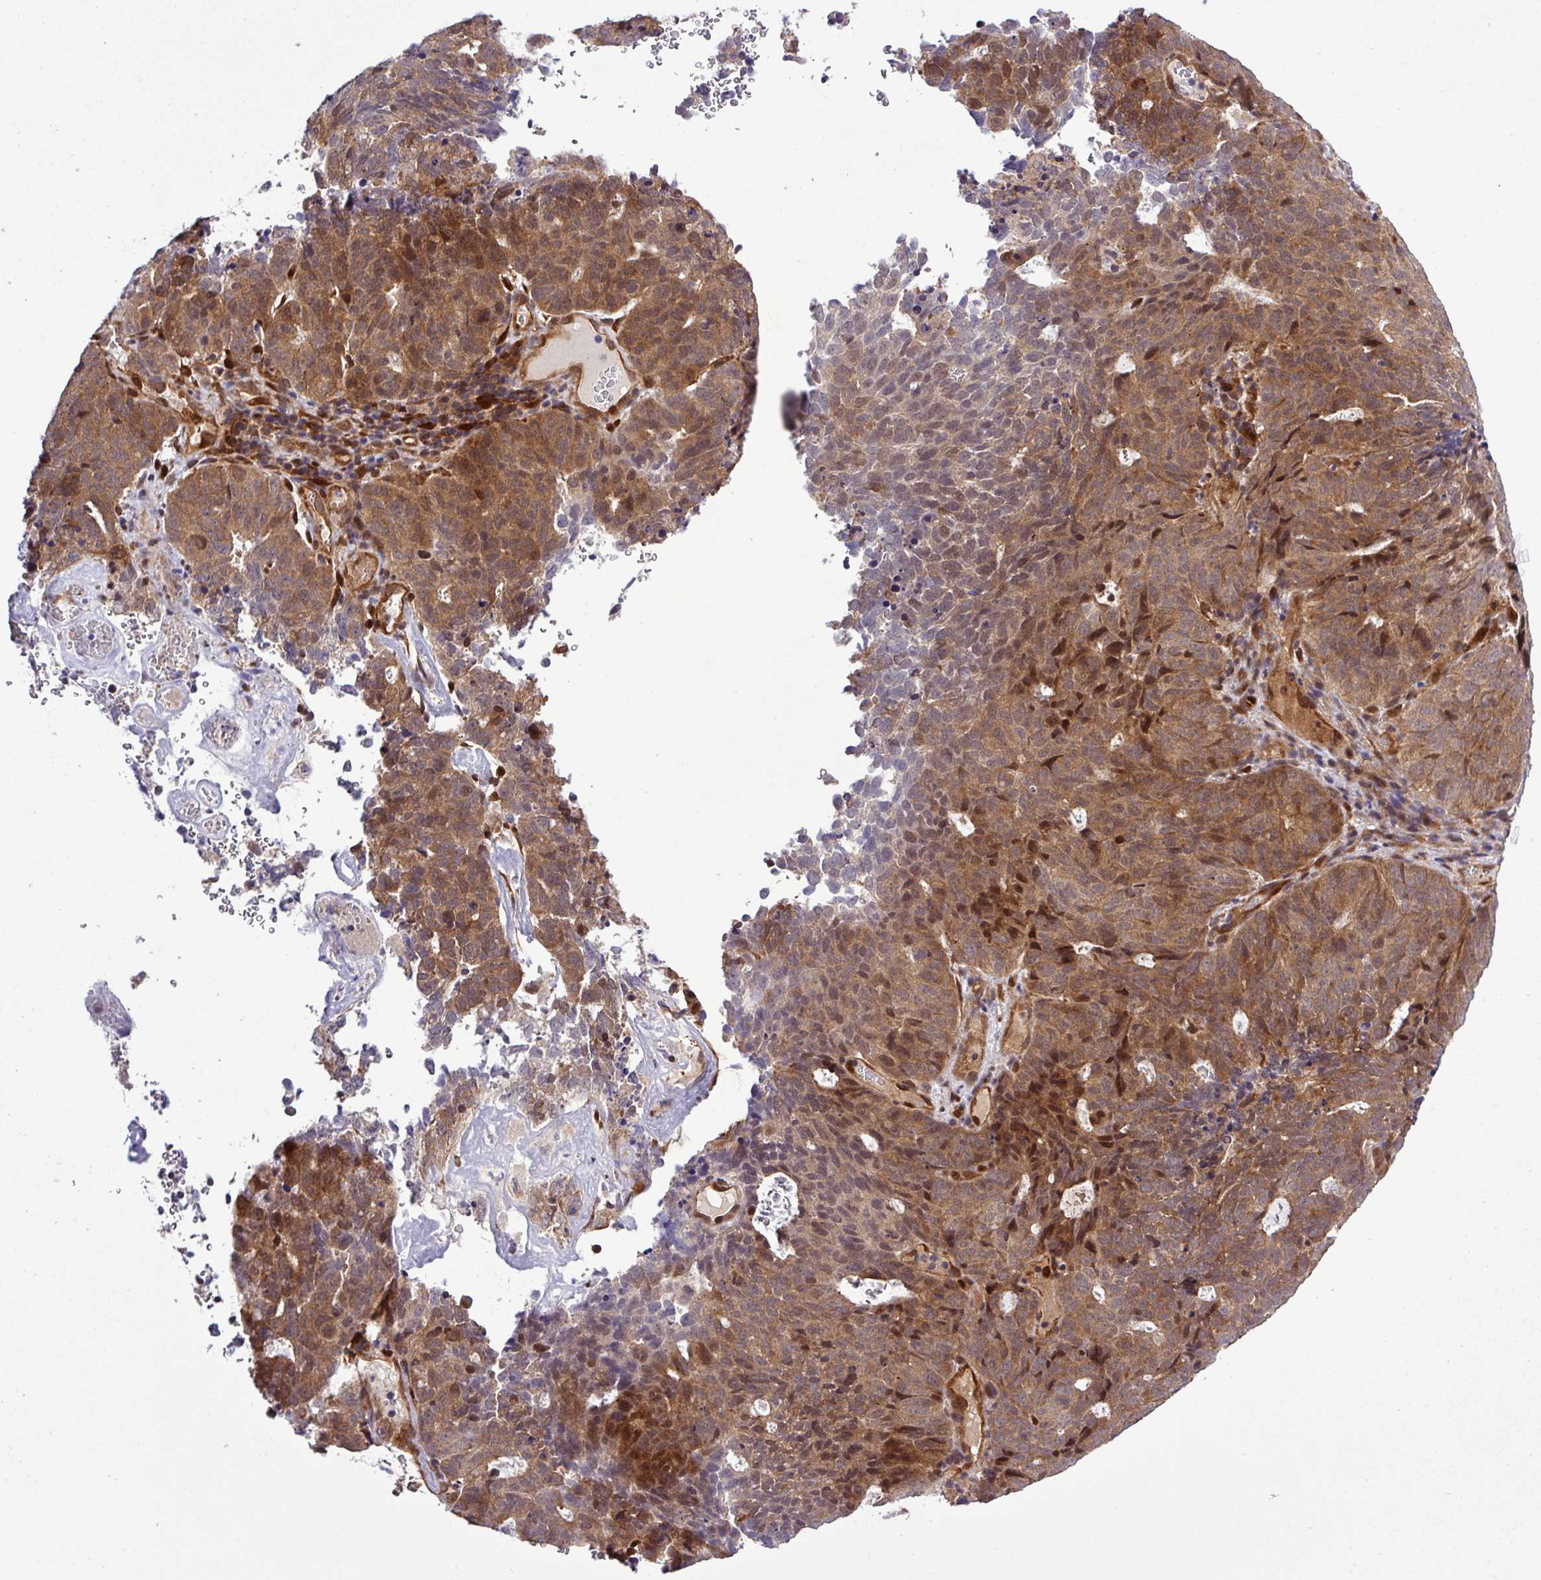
{"staining": {"intensity": "moderate", "quantity": ">75%", "location": "cytoplasmic/membranous,nuclear"}, "tissue": "cervical cancer", "cell_type": "Tumor cells", "image_type": "cancer", "snomed": [{"axis": "morphology", "description": "Adenocarcinoma, NOS"}, {"axis": "topography", "description": "Cervix"}], "caption": "Human cervical adenocarcinoma stained for a protein (brown) displays moderate cytoplasmic/membranous and nuclear positive staining in approximately >75% of tumor cells.", "gene": "CARHSP1", "patient": {"sex": "female", "age": 38}}